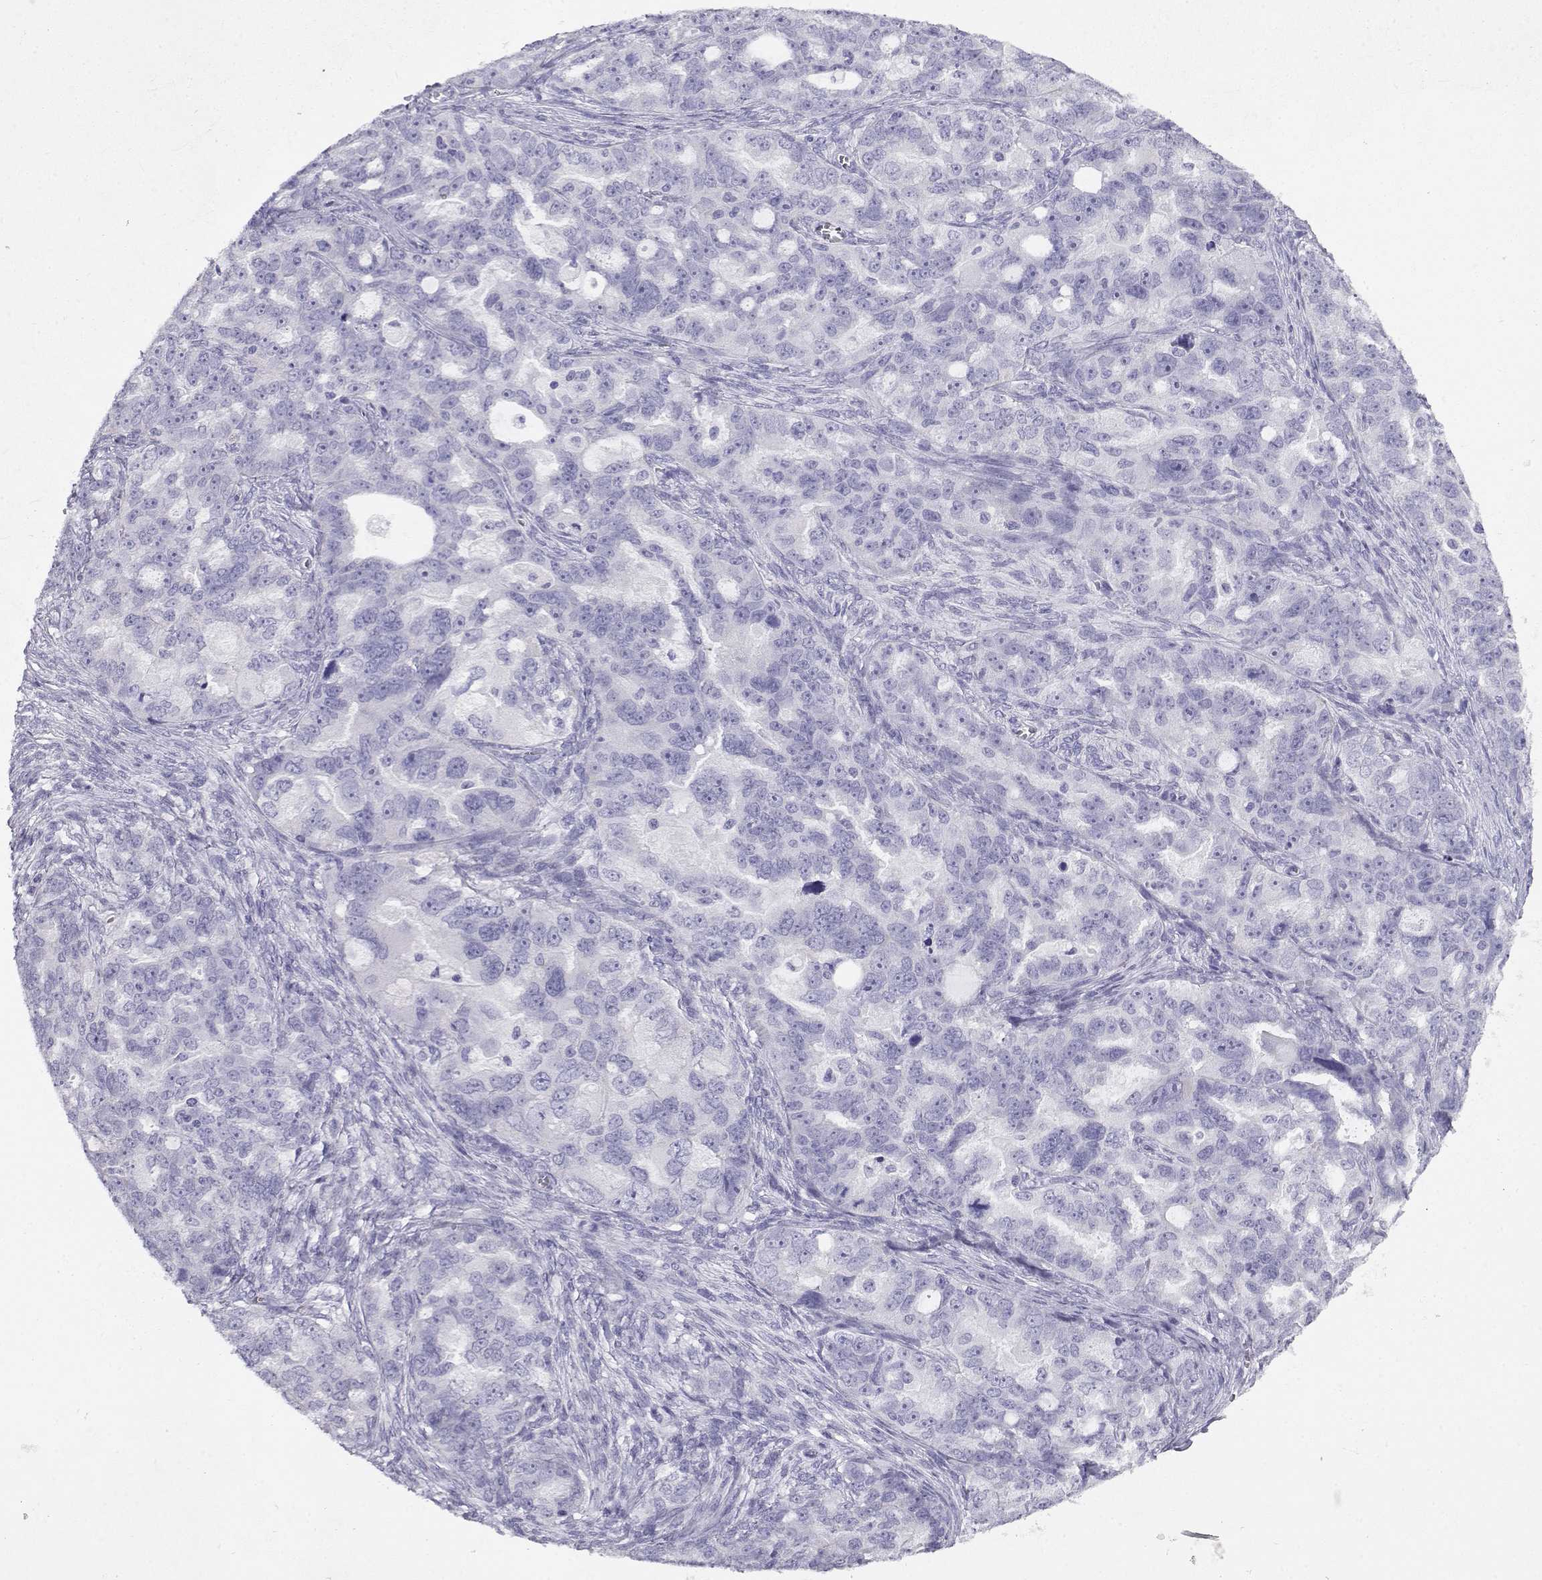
{"staining": {"intensity": "negative", "quantity": "none", "location": "none"}, "tissue": "ovarian cancer", "cell_type": "Tumor cells", "image_type": "cancer", "snomed": [{"axis": "morphology", "description": "Cystadenocarcinoma, serous, NOS"}, {"axis": "topography", "description": "Ovary"}], "caption": "Immunohistochemistry photomicrograph of serous cystadenocarcinoma (ovarian) stained for a protein (brown), which reveals no positivity in tumor cells.", "gene": "CABS1", "patient": {"sex": "female", "age": 51}}